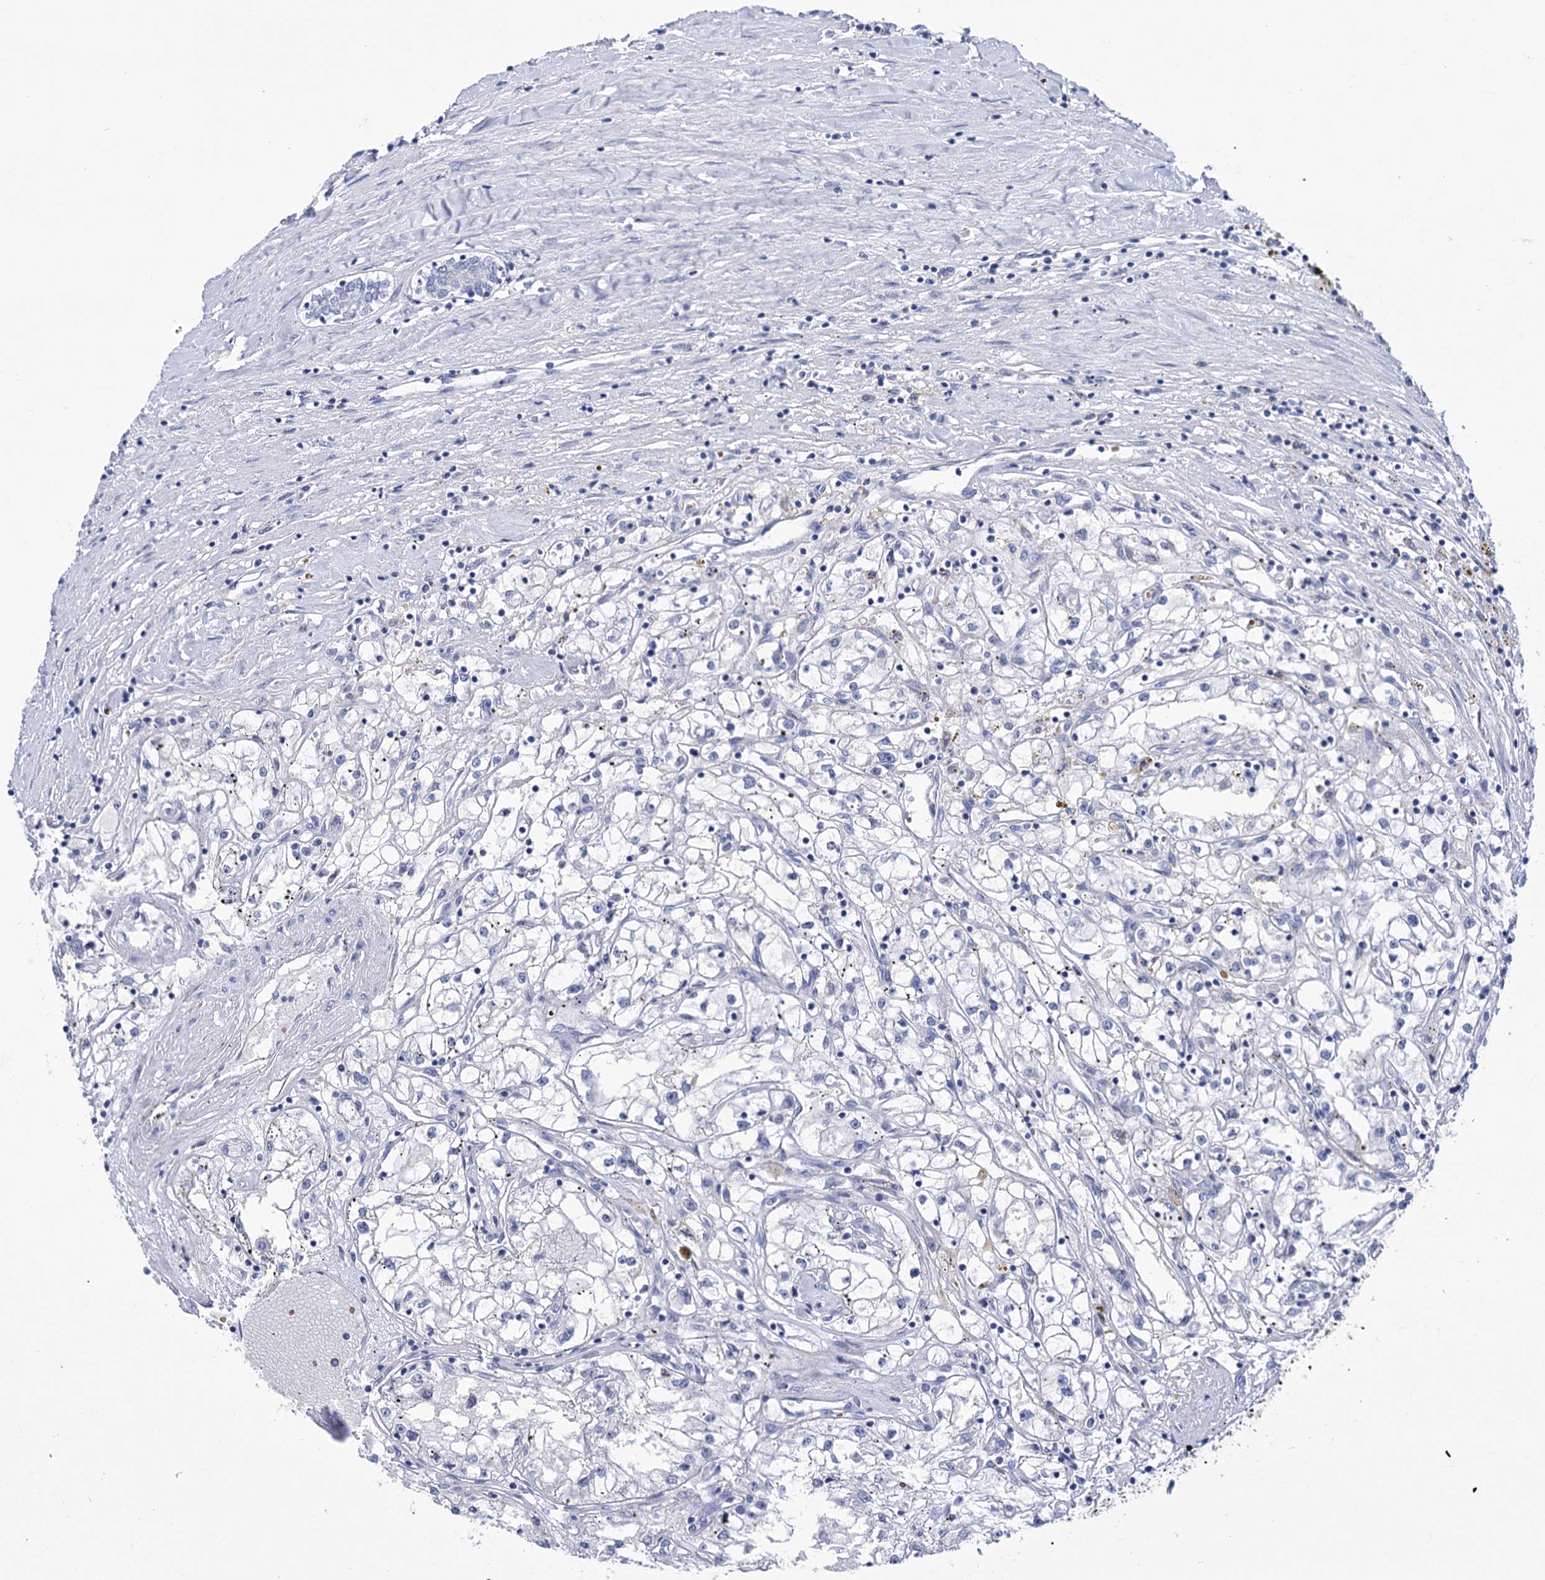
{"staining": {"intensity": "negative", "quantity": "none", "location": "none"}, "tissue": "renal cancer", "cell_type": "Tumor cells", "image_type": "cancer", "snomed": [{"axis": "morphology", "description": "Adenocarcinoma, NOS"}, {"axis": "topography", "description": "Kidney"}], "caption": "This histopathology image is of adenocarcinoma (renal) stained with IHC to label a protein in brown with the nuclei are counter-stained blue. There is no positivity in tumor cells. (DAB IHC, high magnification).", "gene": "YARS2", "patient": {"sex": "male", "age": 56}}